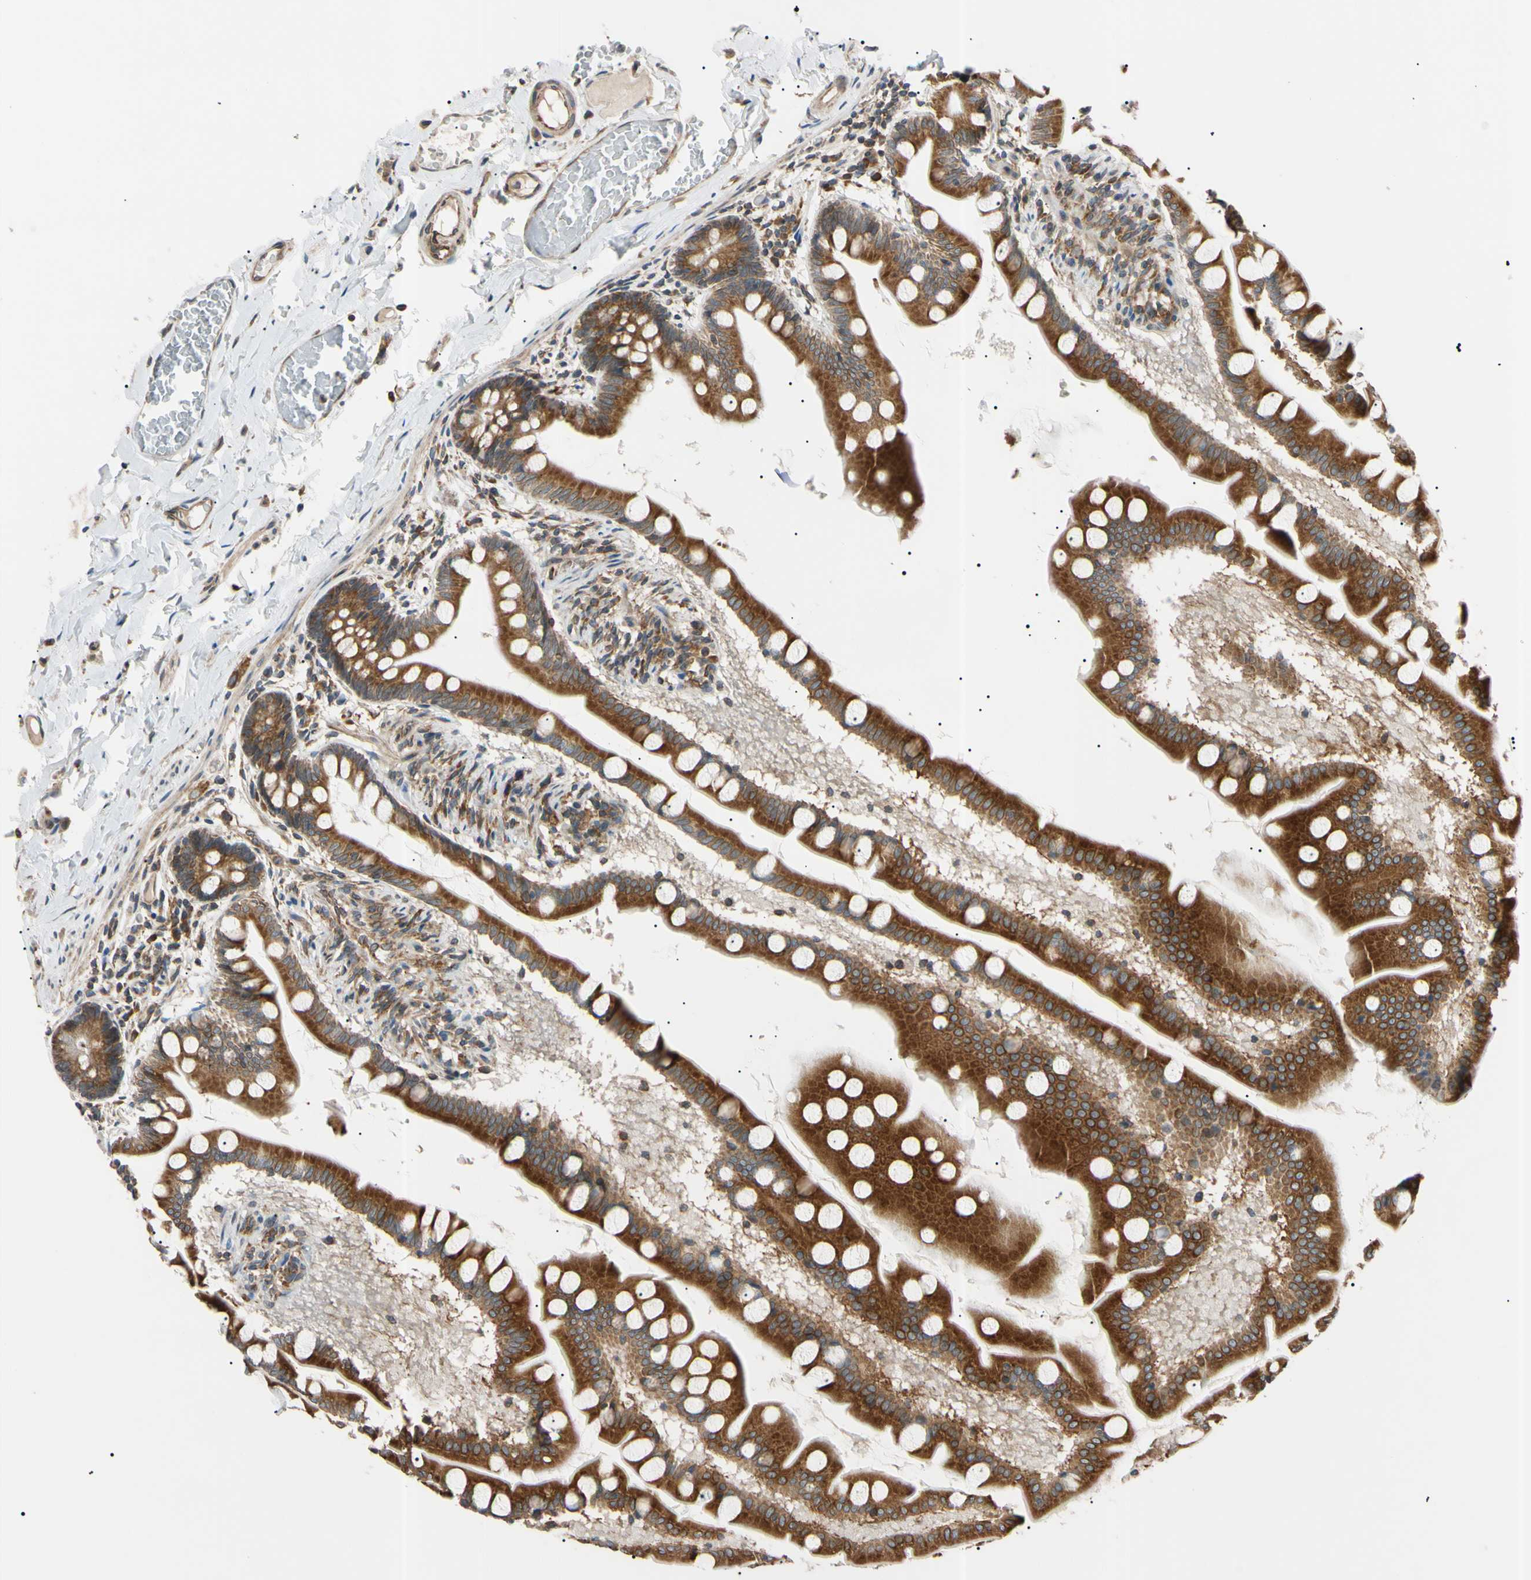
{"staining": {"intensity": "strong", "quantity": ">75%", "location": "cytoplasmic/membranous"}, "tissue": "small intestine", "cell_type": "Glandular cells", "image_type": "normal", "snomed": [{"axis": "morphology", "description": "Normal tissue, NOS"}, {"axis": "topography", "description": "Small intestine"}], "caption": "Glandular cells demonstrate strong cytoplasmic/membranous positivity in approximately >75% of cells in unremarkable small intestine.", "gene": "VAPA", "patient": {"sex": "male", "age": 41}}